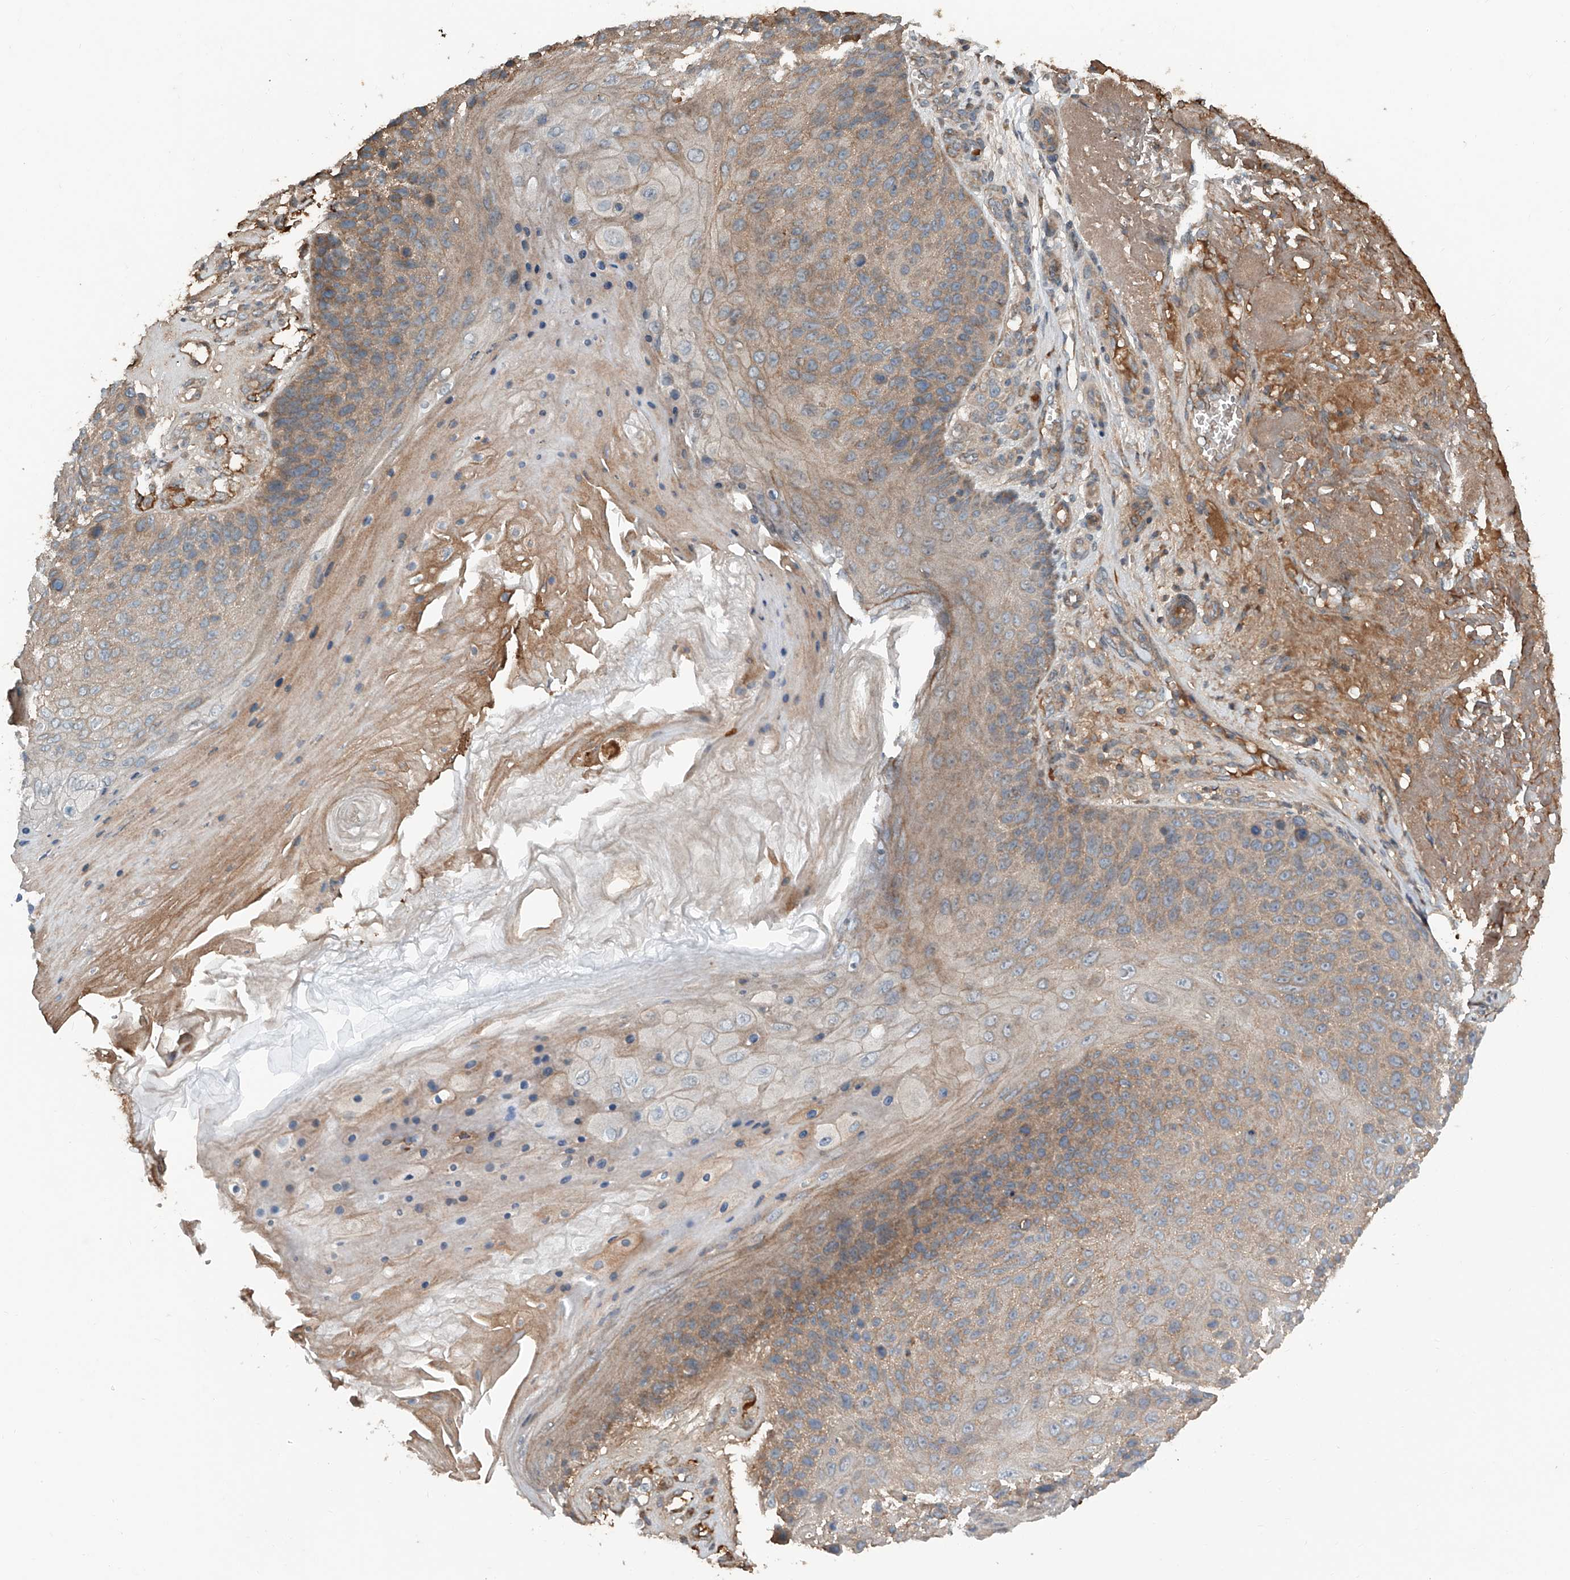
{"staining": {"intensity": "weak", "quantity": "25%-75%", "location": "cytoplasmic/membranous"}, "tissue": "skin cancer", "cell_type": "Tumor cells", "image_type": "cancer", "snomed": [{"axis": "morphology", "description": "Squamous cell carcinoma, NOS"}, {"axis": "topography", "description": "Skin"}], "caption": "Immunohistochemistry image of neoplastic tissue: human skin cancer stained using IHC exhibits low levels of weak protein expression localized specifically in the cytoplasmic/membranous of tumor cells, appearing as a cytoplasmic/membranous brown color.", "gene": "ADAM23", "patient": {"sex": "female", "age": 88}}